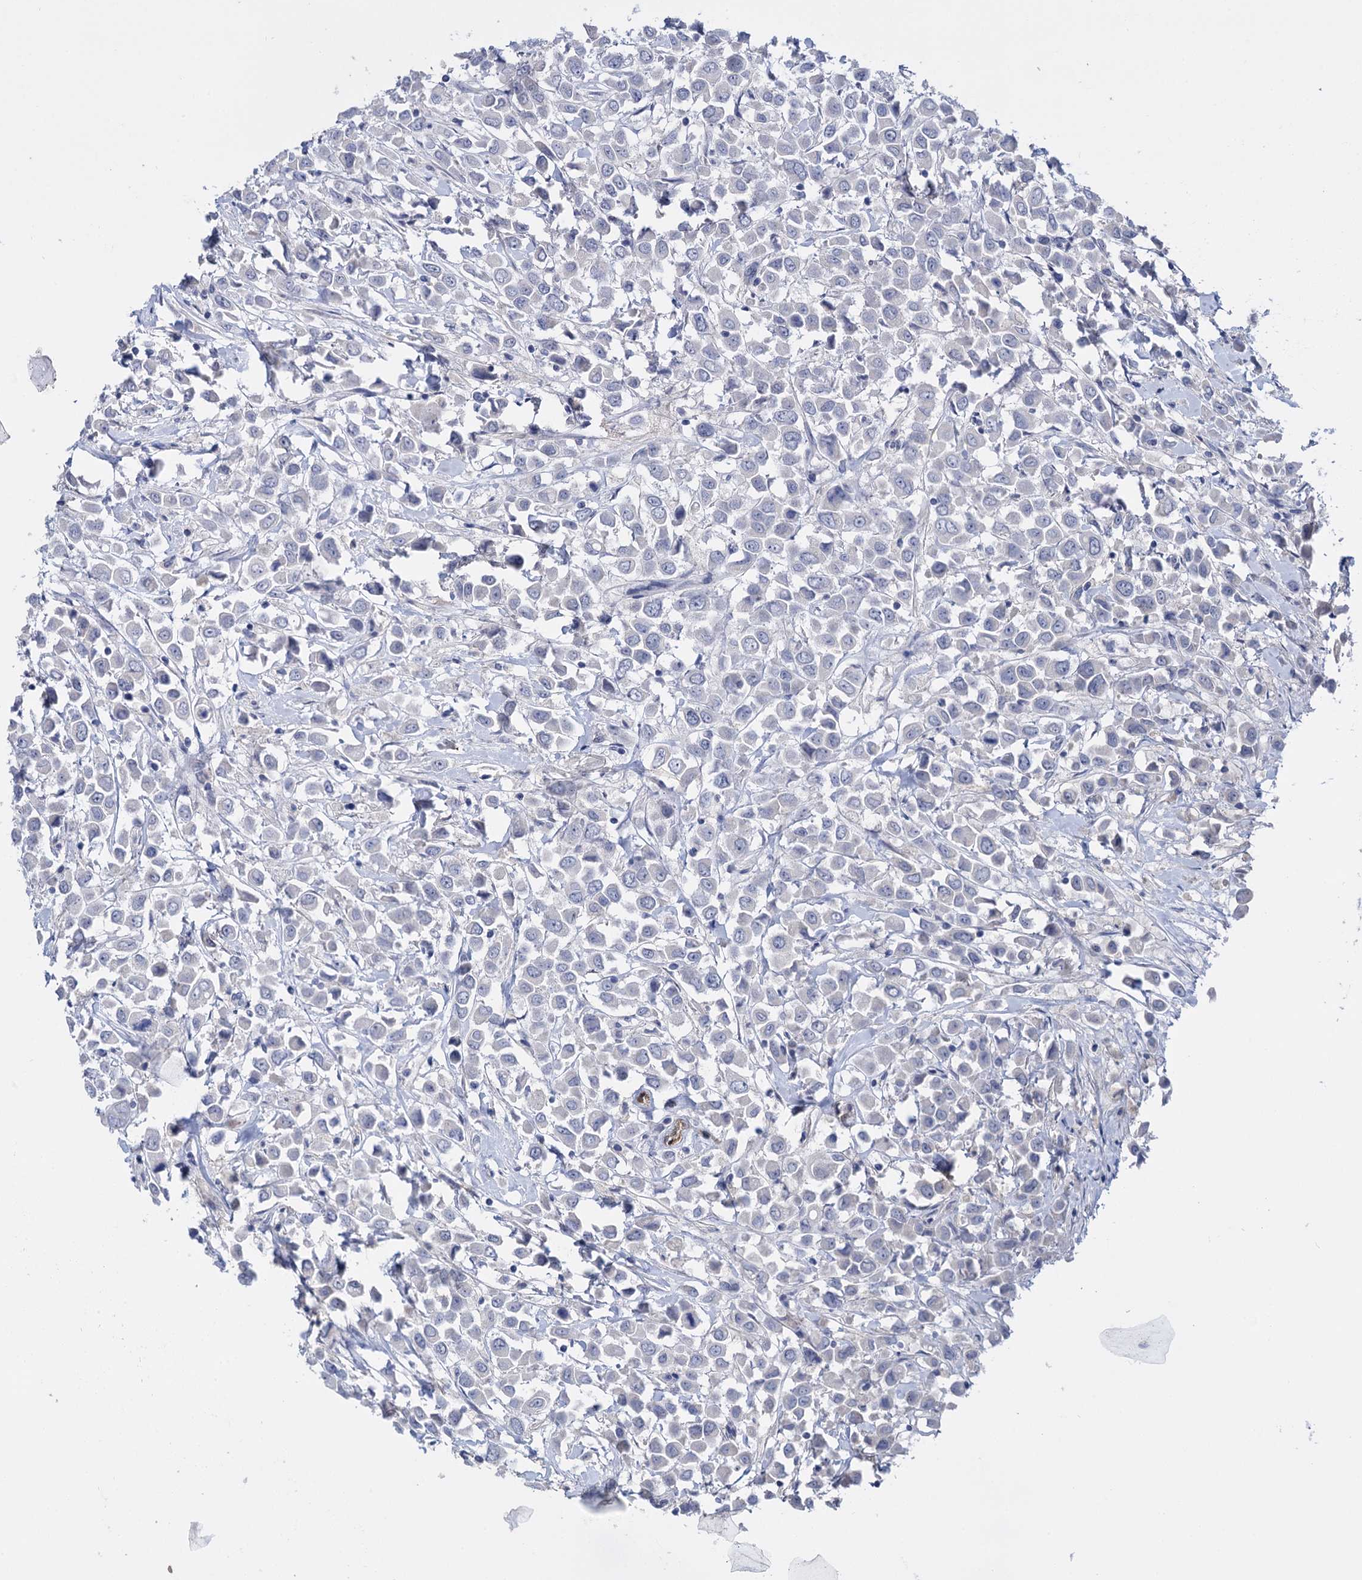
{"staining": {"intensity": "negative", "quantity": "none", "location": "none"}, "tissue": "breast cancer", "cell_type": "Tumor cells", "image_type": "cancer", "snomed": [{"axis": "morphology", "description": "Duct carcinoma"}, {"axis": "topography", "description": "Breast"}], "caption": "Tumor cells show no significant protein expression in invasive ductal carcinoma (breast). (Brightfield microscopy of DAB immunohistochemistry at high magnification).", "gene": "SFN", "patient": {"sex": "female", "age": 61}}